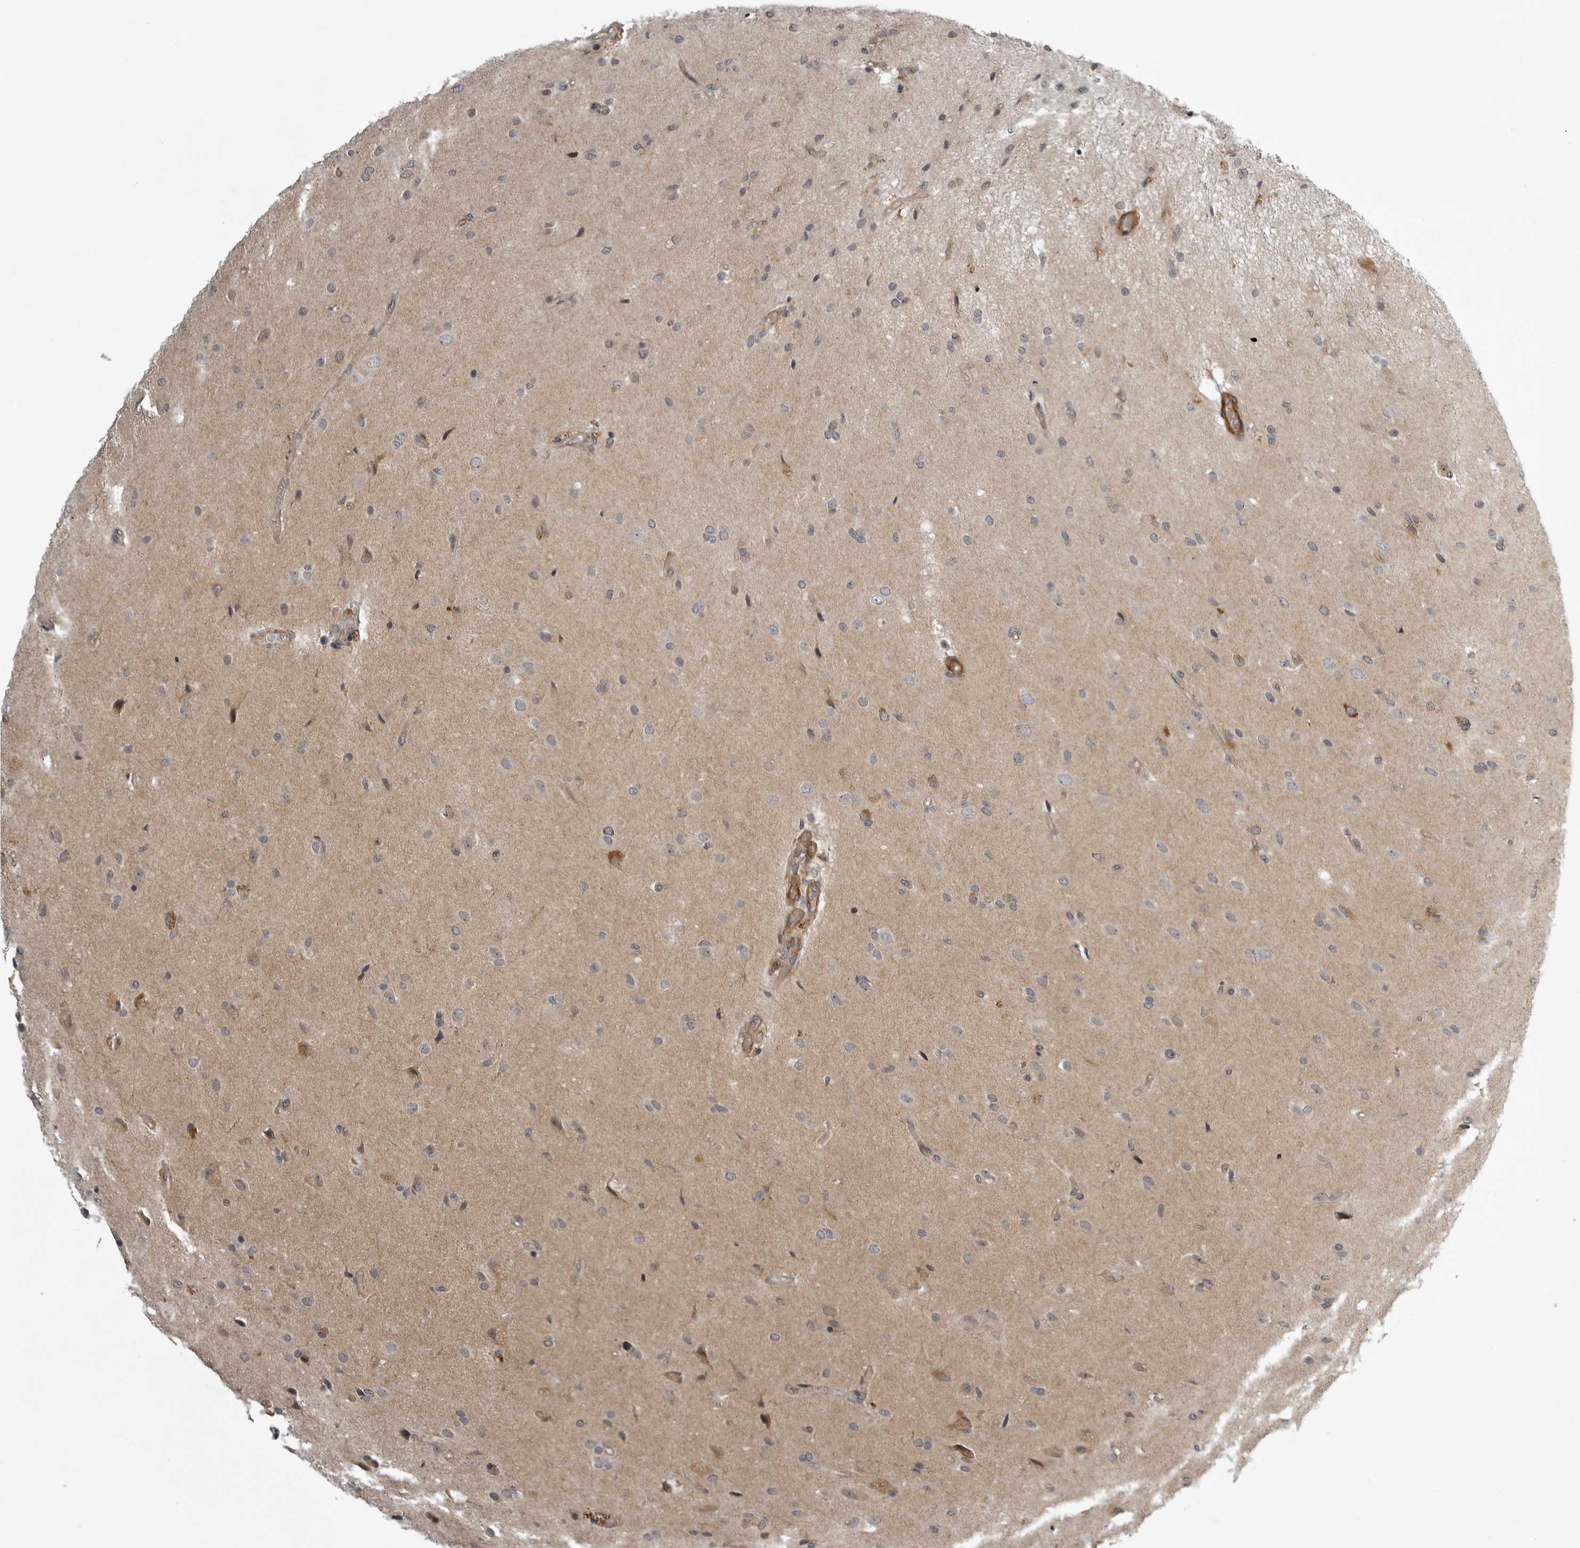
{"staining": {"intensity": "moderate", "quantity": "<25%", "location": "cytoplasmic/membranous"}, "tissue": "glioma", "cell_type": "Tumor cells", "image_type": "cancer", "snomed": [{"axis": "morphology", "description": "Glioma, malignant, High grade"}, {"axis": "topography", "description": "Brain"}], "caption": "High-magnification brightfield microscopy of high-grade glioma (malignant) stained with DAB (3,3'-diaminobenzidine) (brown) and counterstained with hematoxylin (blue). tumor cells exhibit moderate cytoplasmic/membranous expression is present in about<25% of cells. The staining was performed using DAB (3,3'-diaminobenzidine), with brown indicating positive protein expression. Nuclei are stained blue with hematoxylin.", "gene": "SNX16", "patient": {"sex": "male", "age": 72}}